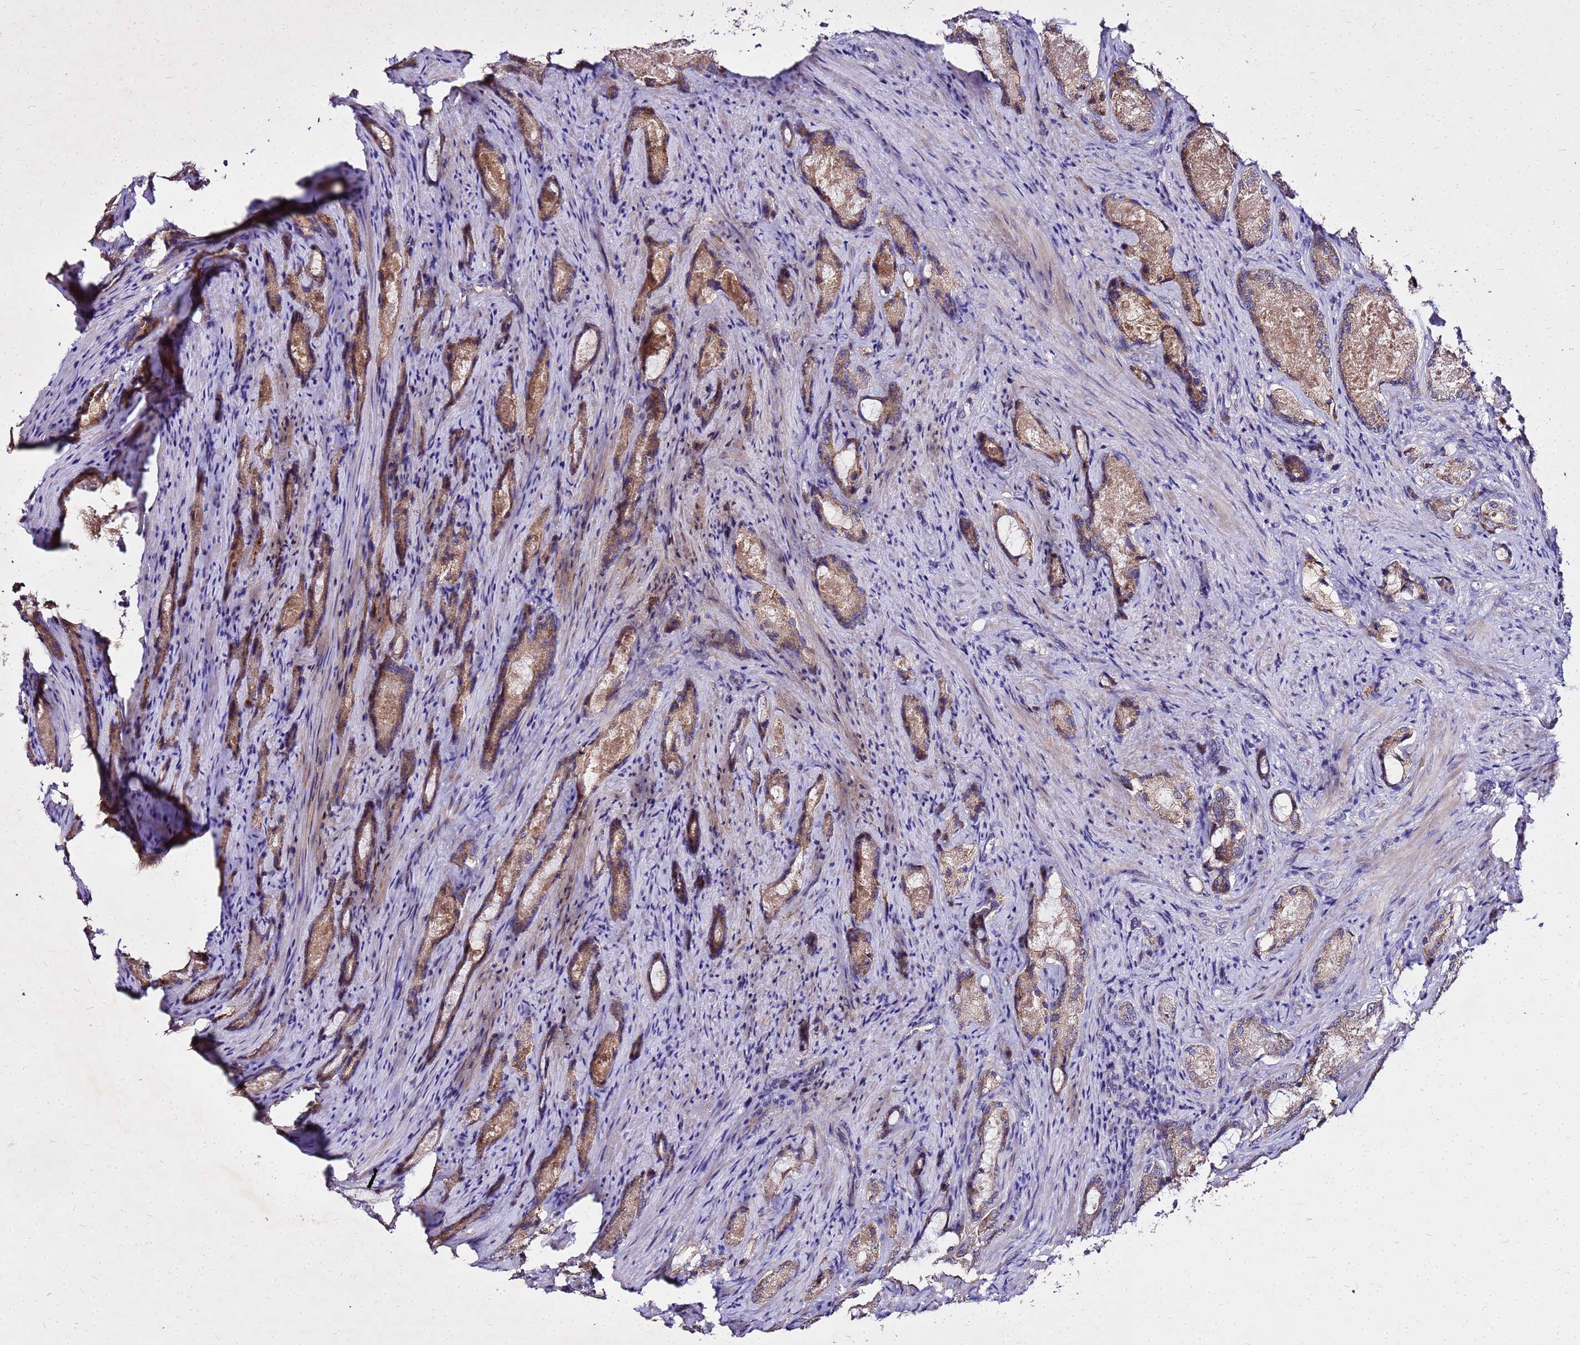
{"staining": {"intensity": "moderate", "quantity": "25%-75%", "location": "cytoplasmic/membranous"}, "tissue": "prostate cancer", "cell_type": "Tumor cells", "image_type": "cancer", "snomed": [{"axis": "morphology", "description": "Adenocarcinoma, Low grade"}, {"axis": "topography", "description": "Prostate"}], "caption": "This is an image of IHC staining of prostate cancer (low-grade adenocarcinoma), which shows moderate positivity in the cytoplasmic/membranous of tumor cells.", "gene": "COX14", "patient": {"sex": "male", "age": 68}}